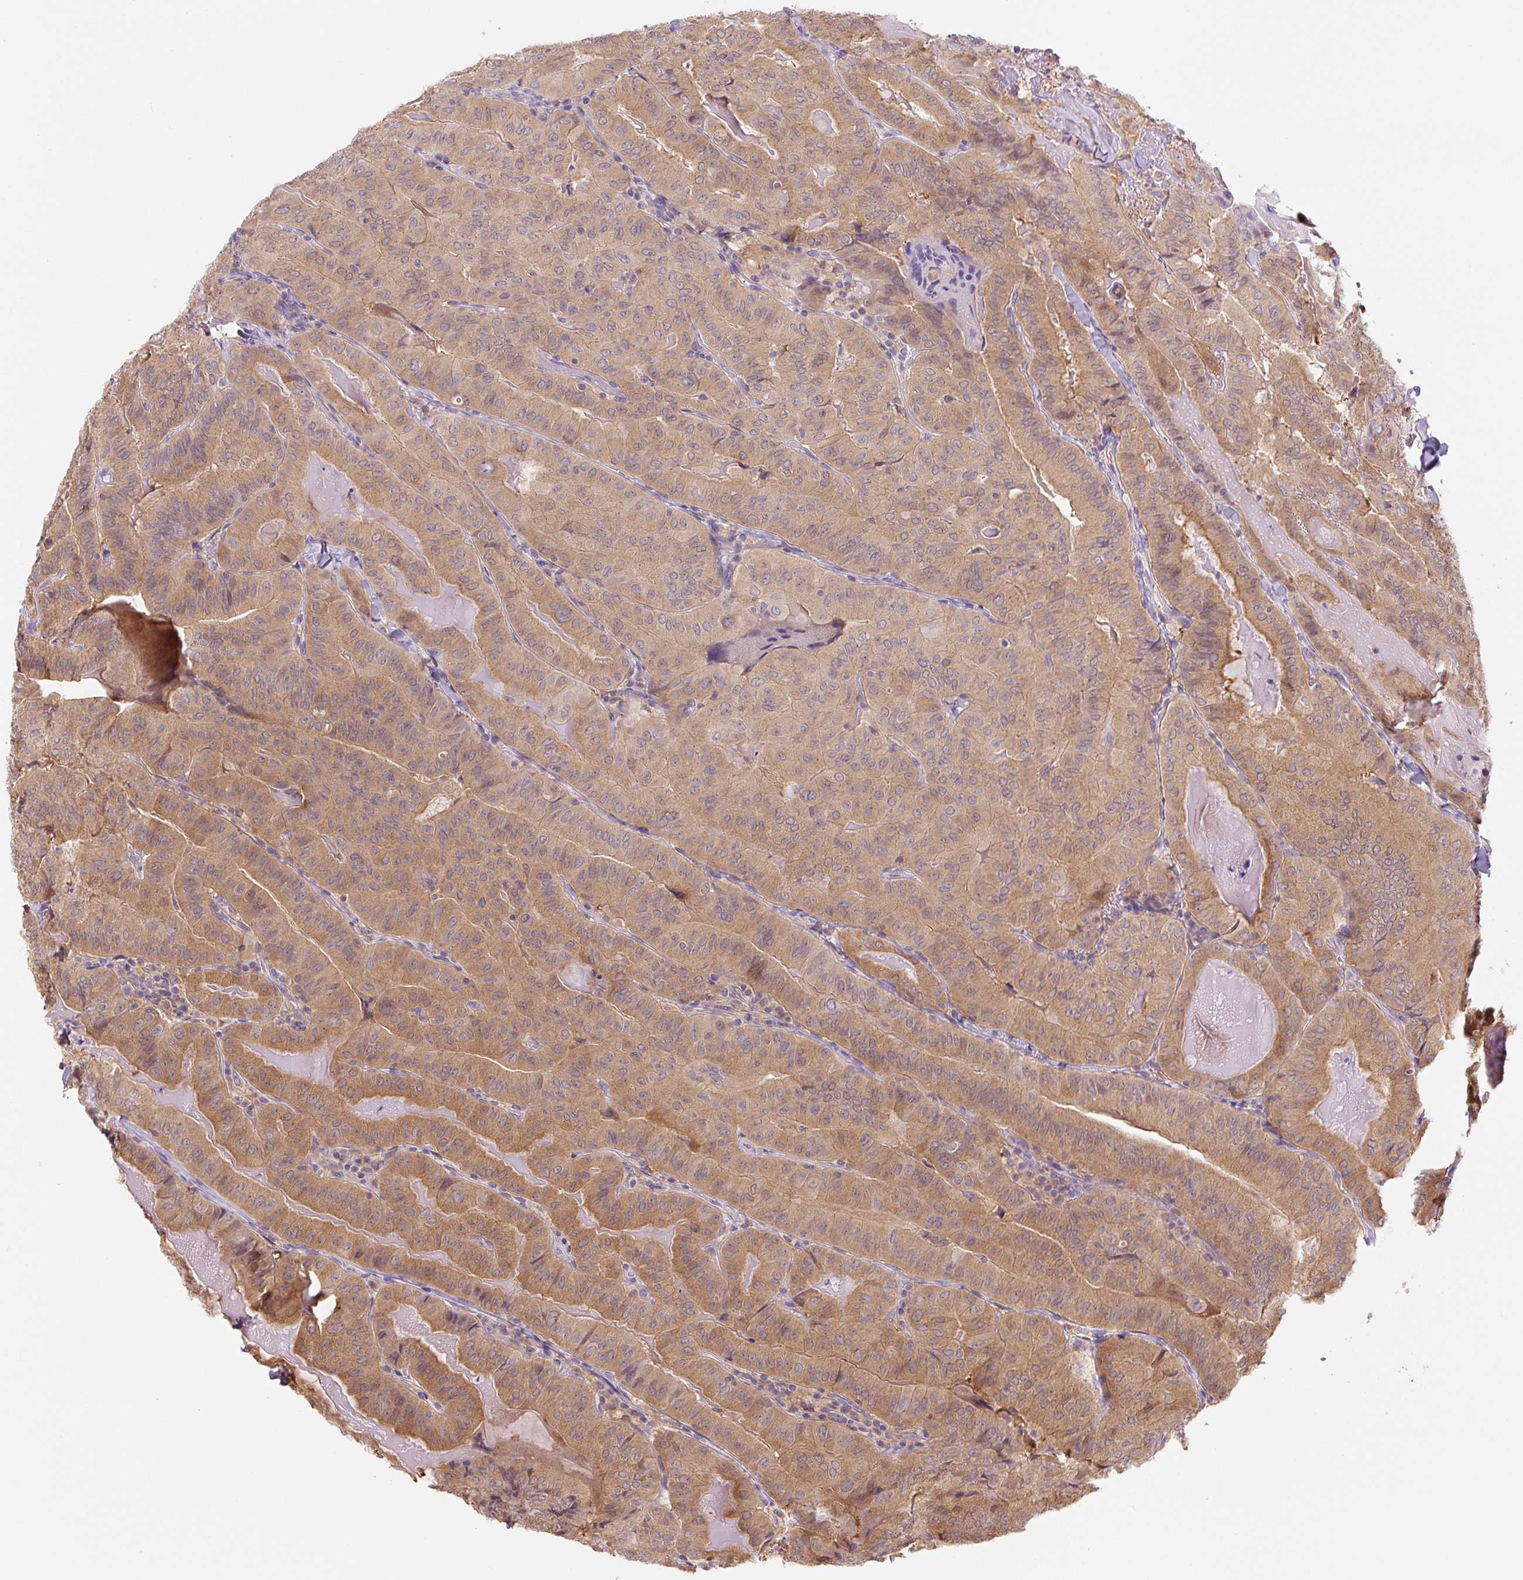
{"staining": {"intensity": "moderate", "quantity": ">75%", "location": "cytoplasmic/membranous"}, "tissue": "thyroid cancer", "cell_type": "Tumor cells", "image_type": "cancer", "snomed": [{"axis": "morphology", "description": "Papillary adenocarcinoma, NOS"}, {"axis": "topography", "description": "Thyroid gland"}], "caption": "Immunohistochemistry (DAB (3,3'-diaminobenzidine)) staining of human papillary adenocarcinoma (thyroid) shows moderate cytoplasmic/membranous protein staining in about >75% of tumor cells.", "gene": "SPSB2", "patient": {"sex": "female", "age": 68}}